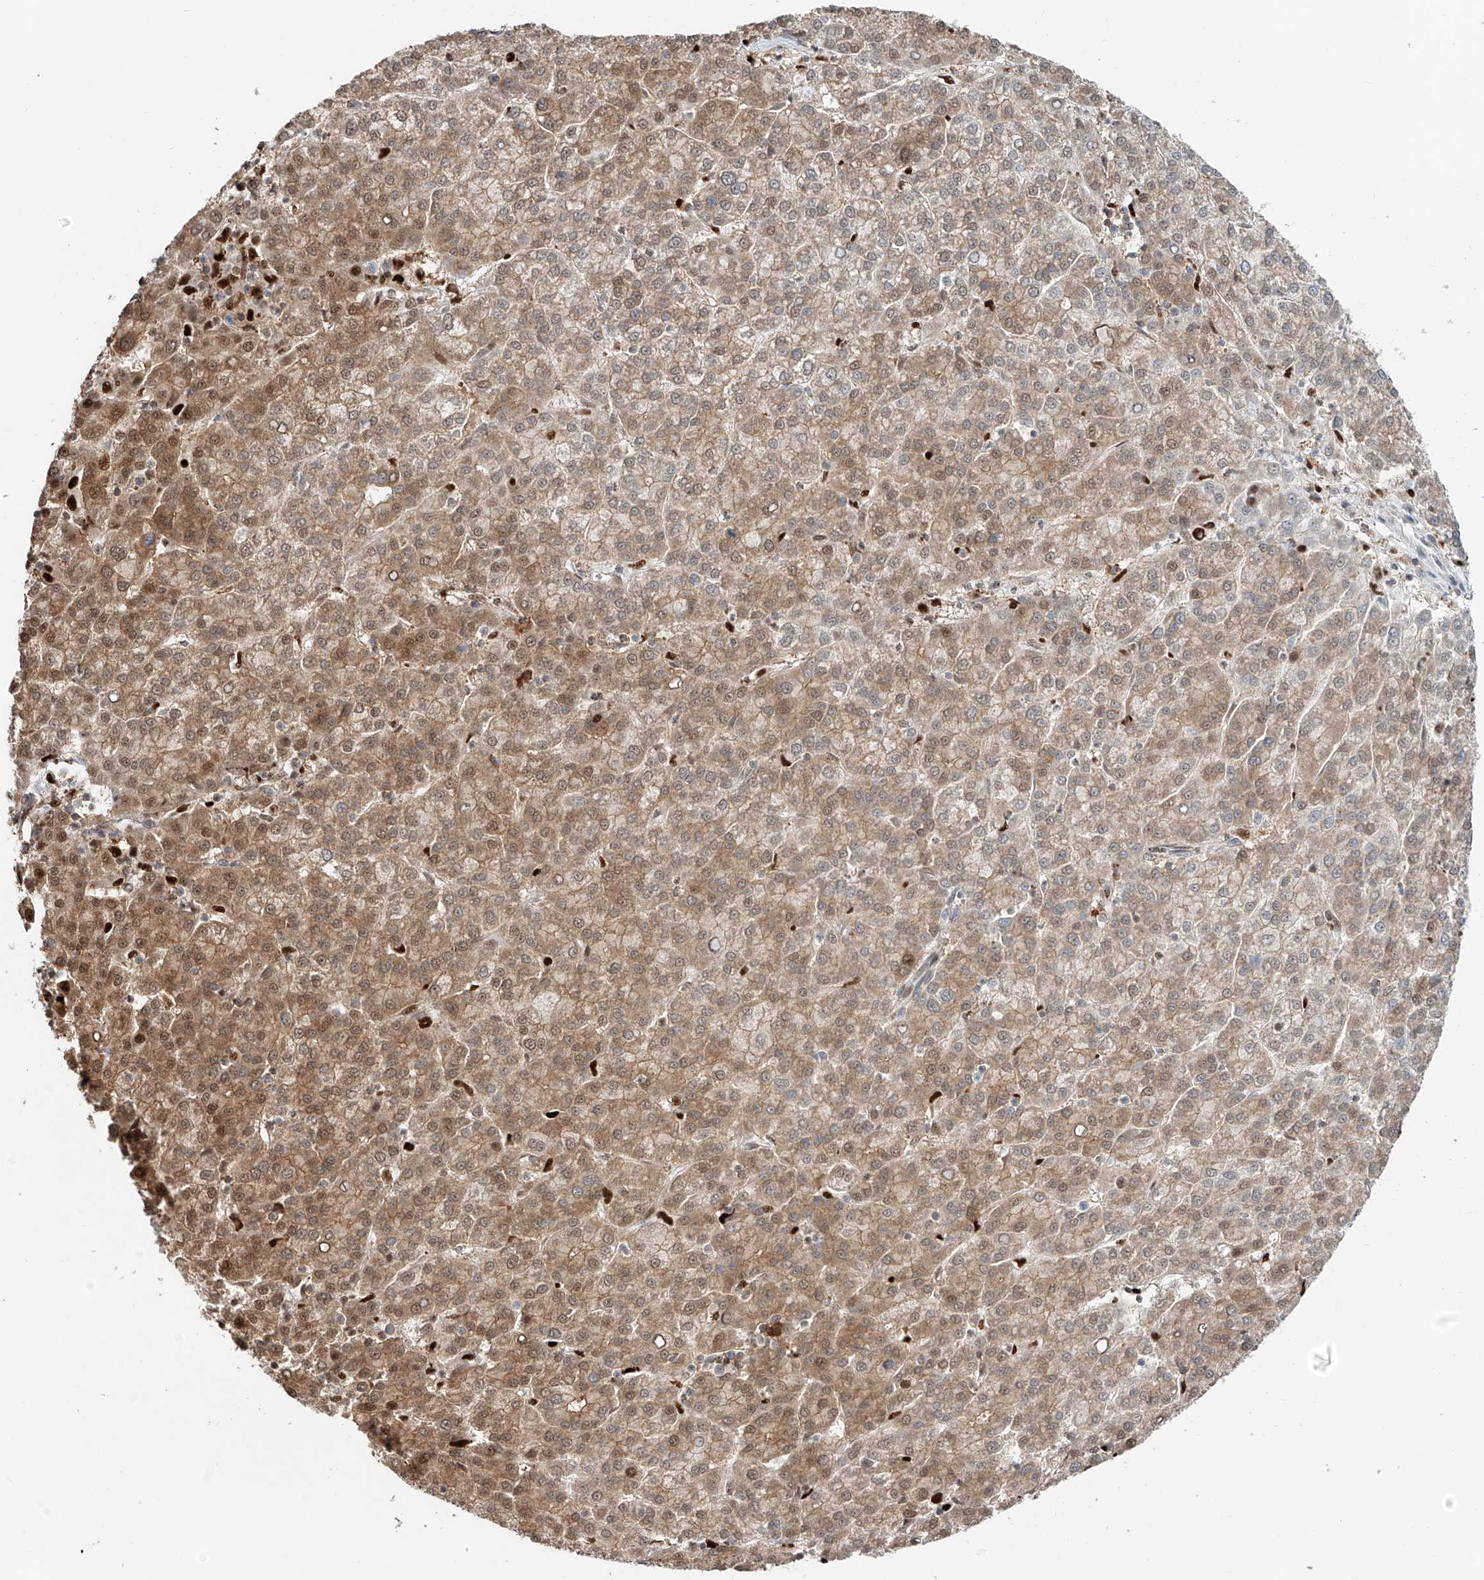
{"staining": {"intensity": "moderate", "quantity": ">75%", "location": "cytoplasmic/membranous,nuclear"}, "tissue": "liver cancer", "cell_type": "Tumor cells", "image_type": "cancer", "snomed": [{"axis": "morphology", "description": "Carcinoma, Hepatocellular, NOS"}, {"axis": "topography", "description": "Liver"}], "caption": "The micrograph reveals staining of liver cancer (hepatocellular carcinoma), revealing moderate cytoplasmic/membranous and nuclear protein staining (brown color) within tumor cells.", "gene": "DZIP1L", "patient": {"sex": "female", "age": 58}}